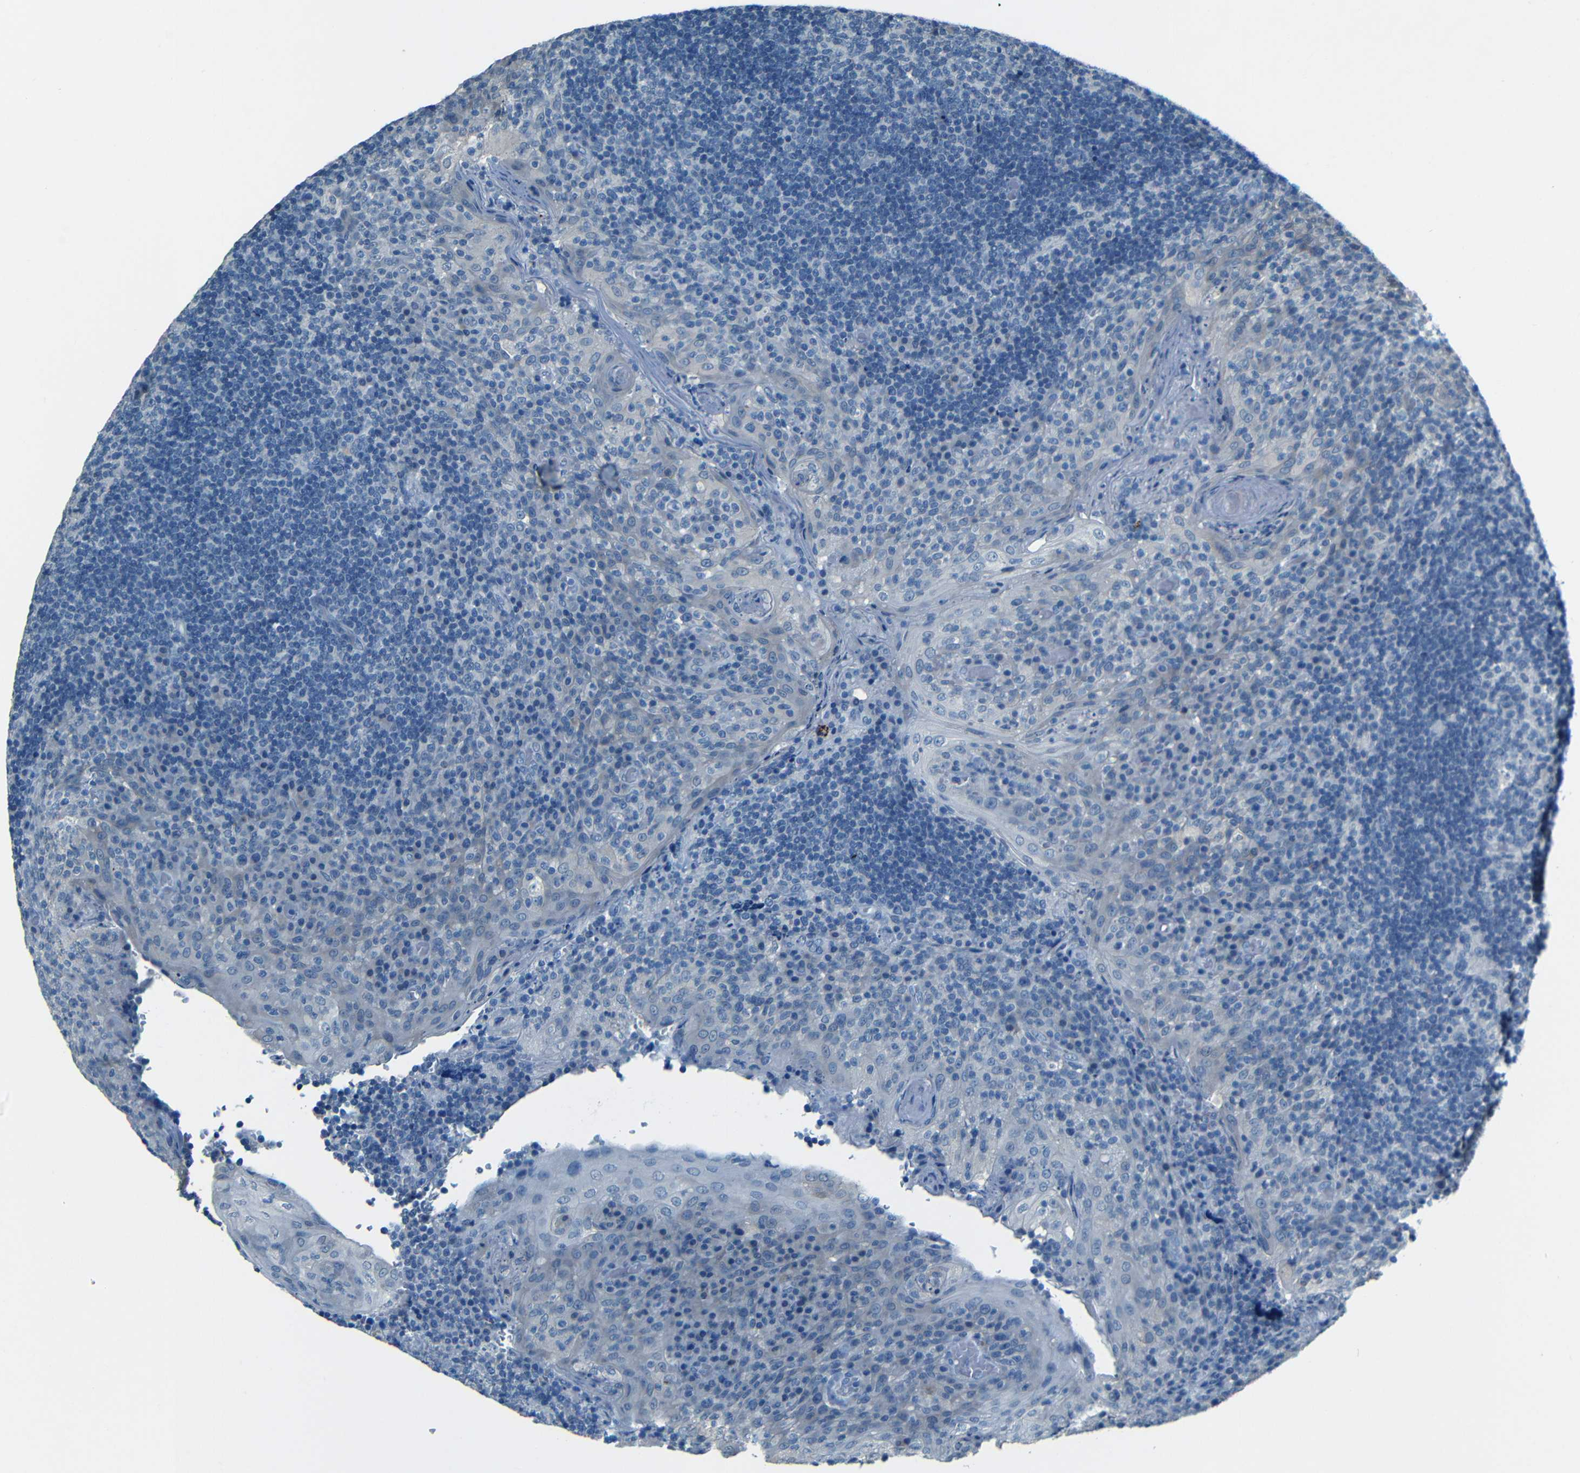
{"staining": {"intensity": "negative", "quantity": "none", "location": "none"}, "tissue": "tonsil", "cell_type": "Germinal center cells", "image_type": "normal", "snomed": [{"axis": "morphology", "description": "Normal tissue, NOS"}, {"axis": "topography", "description": "Tonsil"}], "caption": "The photomicrograph exhibits no staining of germinal center cells in unremarkable tonsil.", "gene": "ZMAT1", "patient": {"sex": "male", "age": 17}}